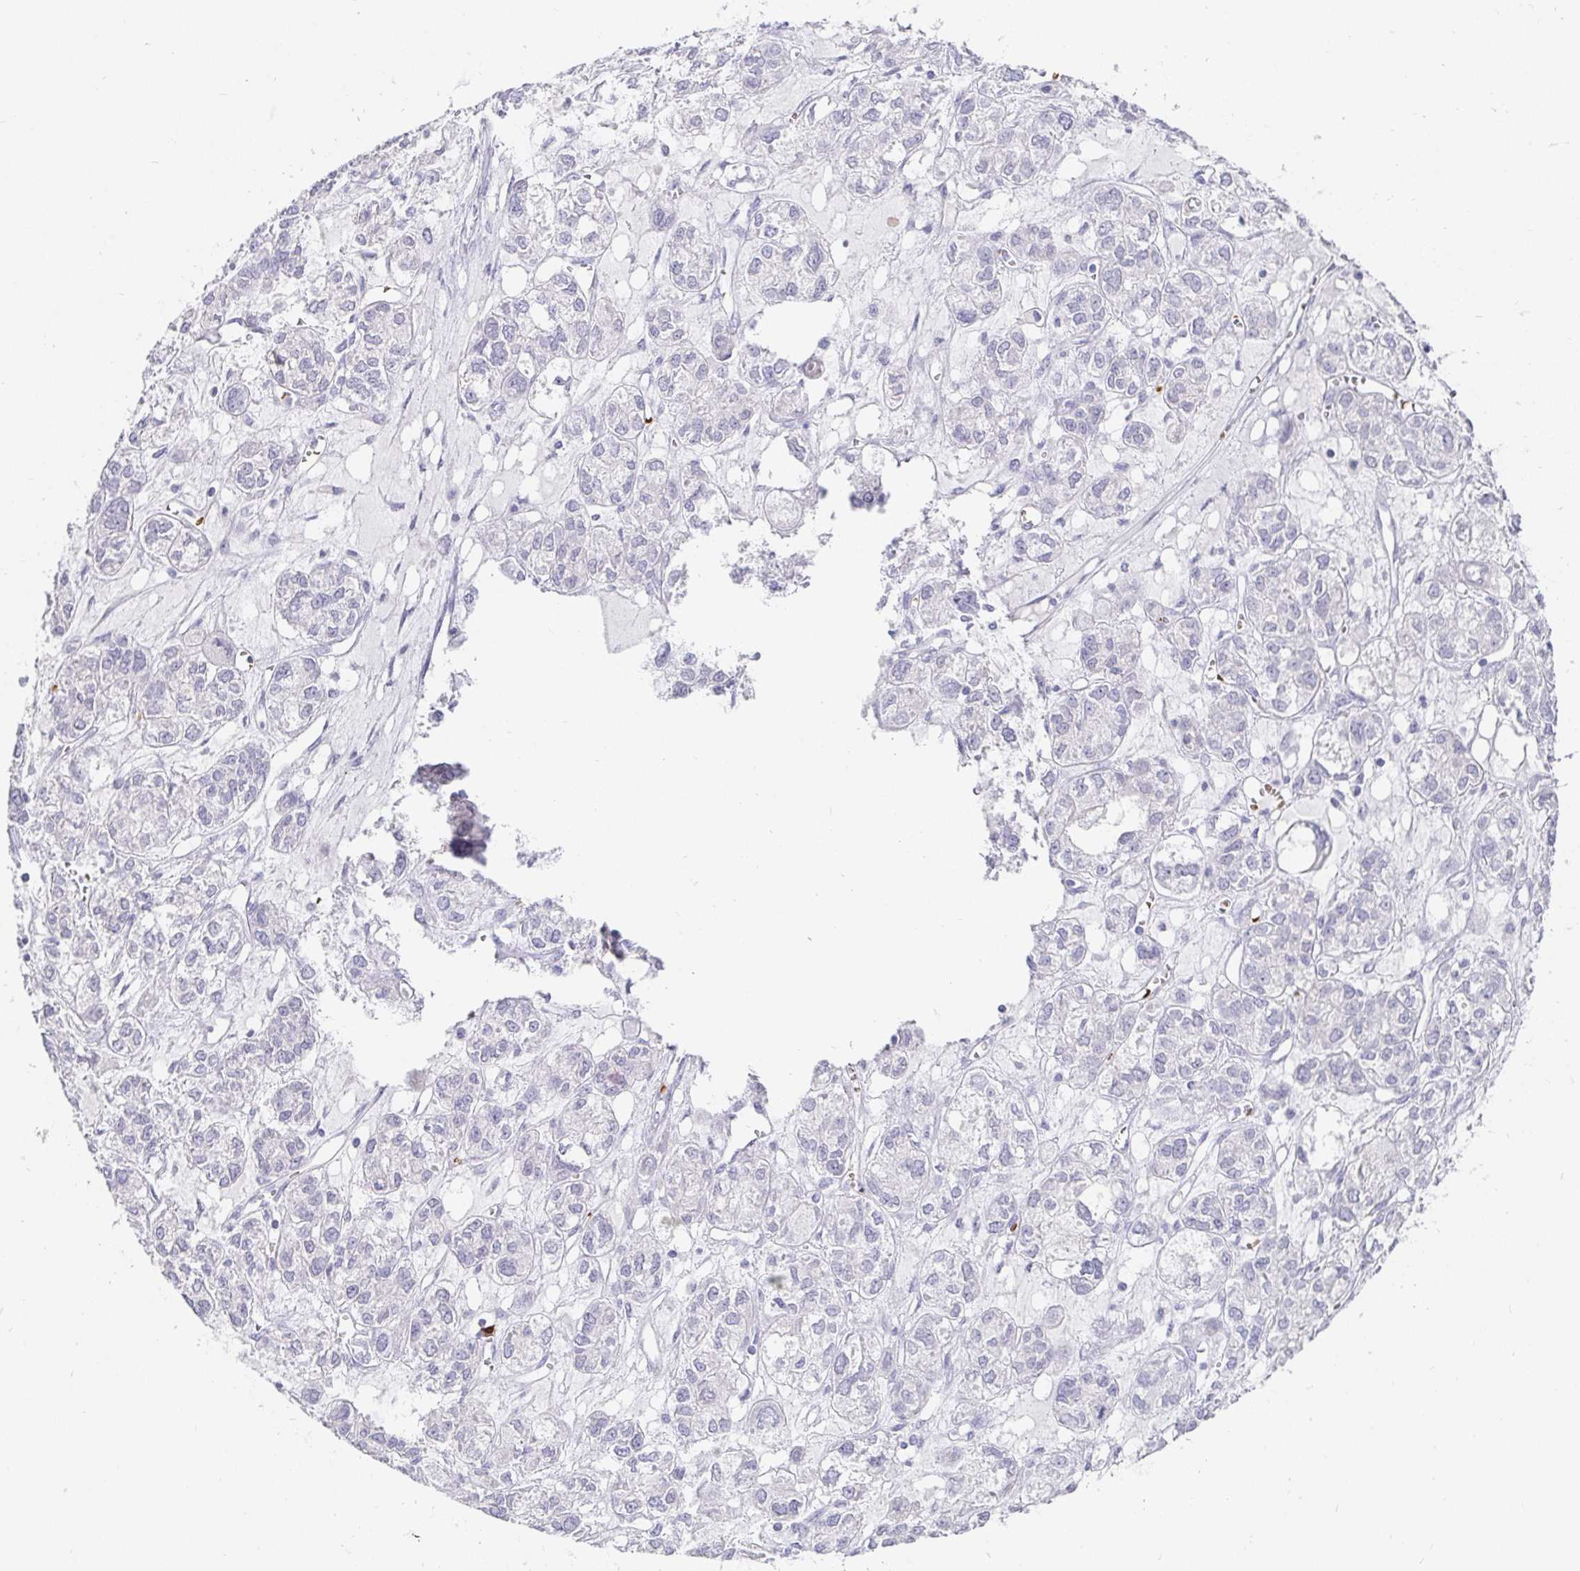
{"staining": {"intensity": "negative", "quantity": "none", "location": "none"}, "tissue": "ovarian cancer", "cell_type": "Tumor cells", "image_type": "cancer", "snomed": [{"axis": "morphology", "description": "Carcinoma, endometroid"}, {"axis": "topography", "description": "Ovary"}], "caption": "There is no significant positivity in tumor cells of ovarian endometroid carcinoma.", "gene": "FGF21", "patient": {"sex": "female", "age": 64}}